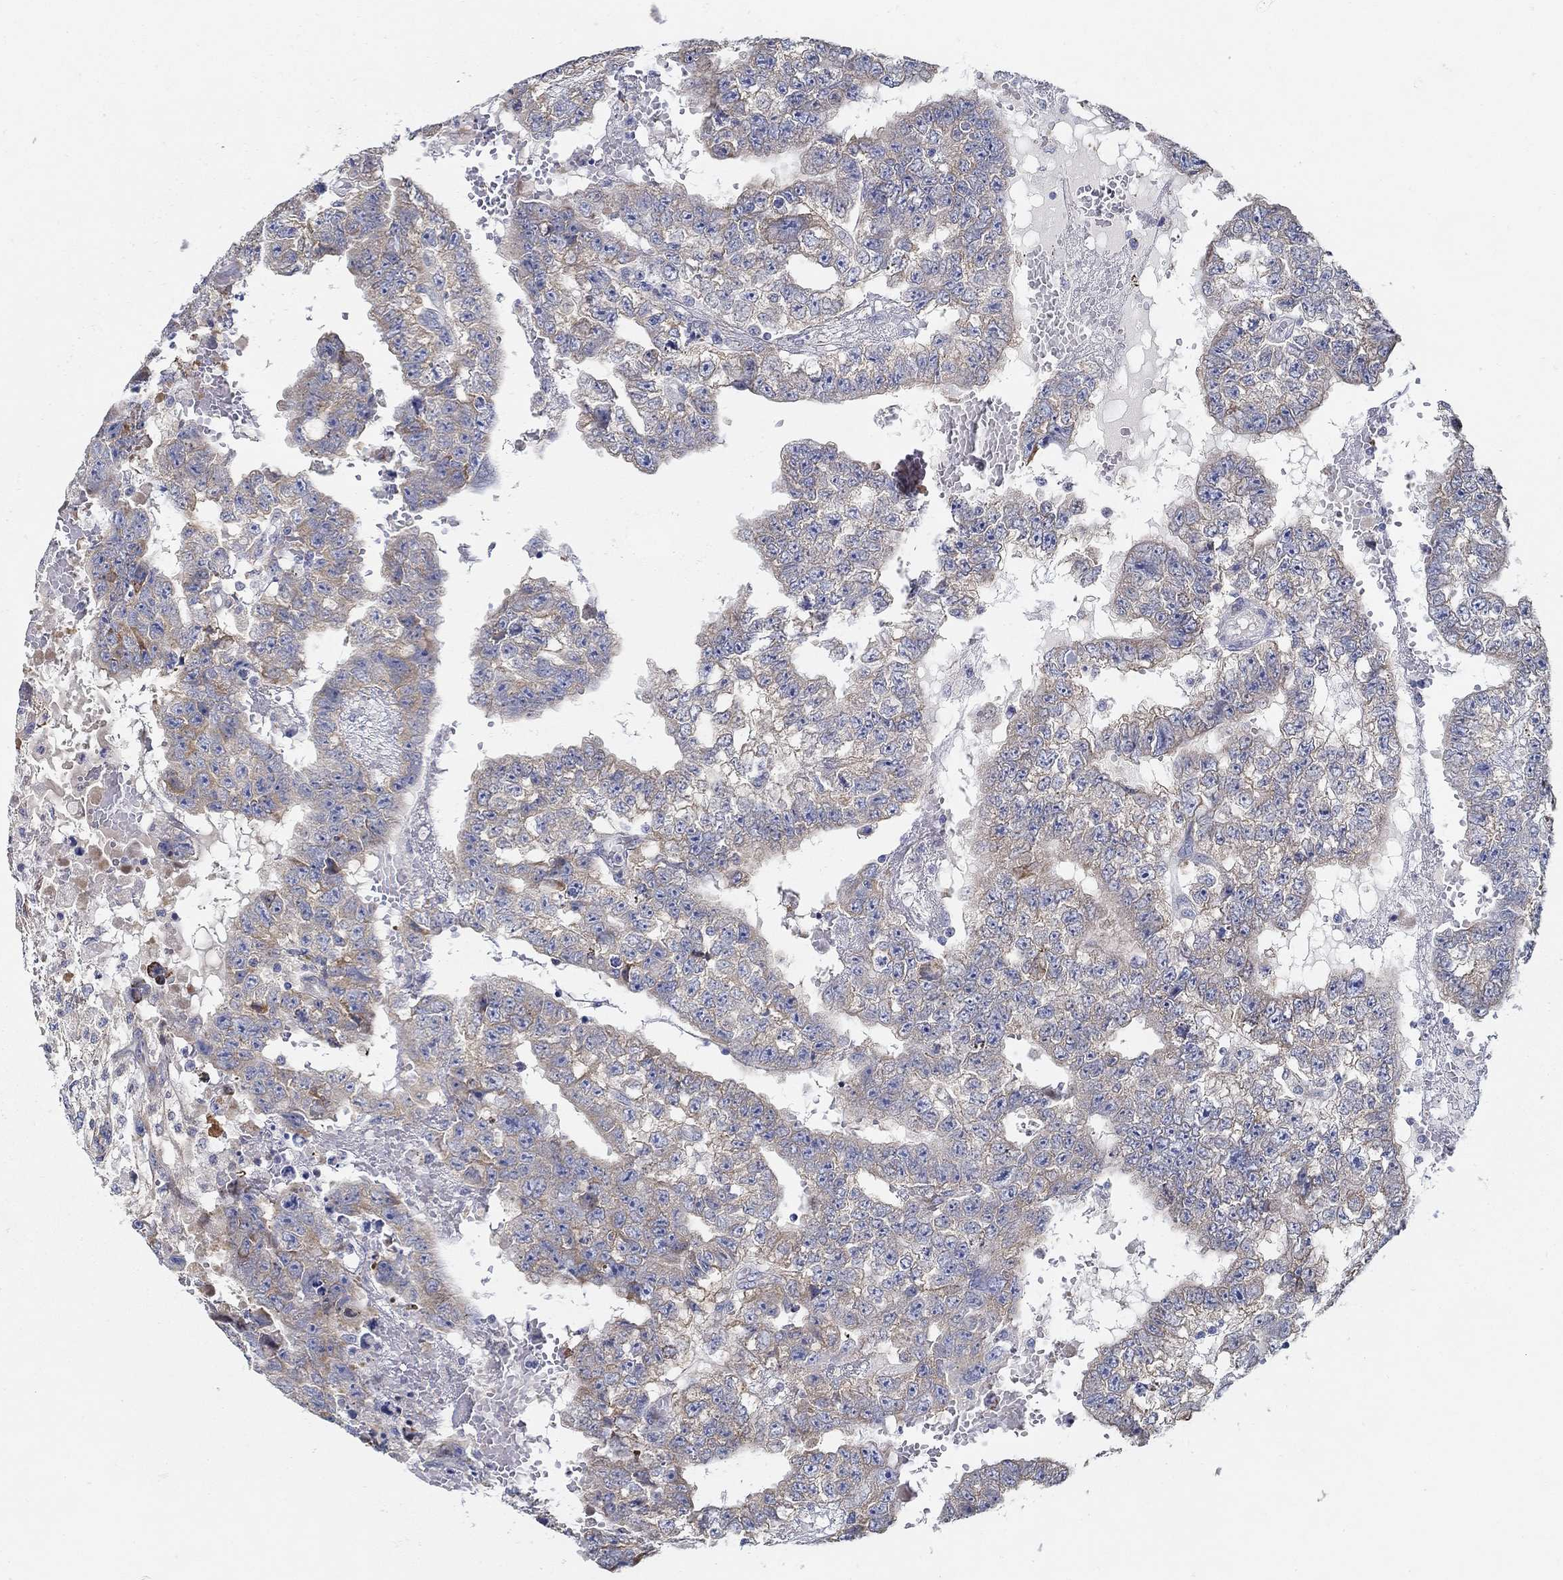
{"staining": {"intensity": "weak", "quantity": "<25%", "location": "cytoplasmic/membranous"}, "tissue": "testis cancer", "cell_type": "Tumor cells", "image_type": "cancer", "snomed": [{"axis": "morphology", "description": "Carcinoma, Embryonal, NOS"}, {"axis": "topography", "description": "Testis"}], "caption": "DAB immunohistochemical staining of human testis embryonal carcinoma displays no significant positivity in tumor cells.", "gene": "TGFBI", "patient": {"sex": "male", "age": 25}}